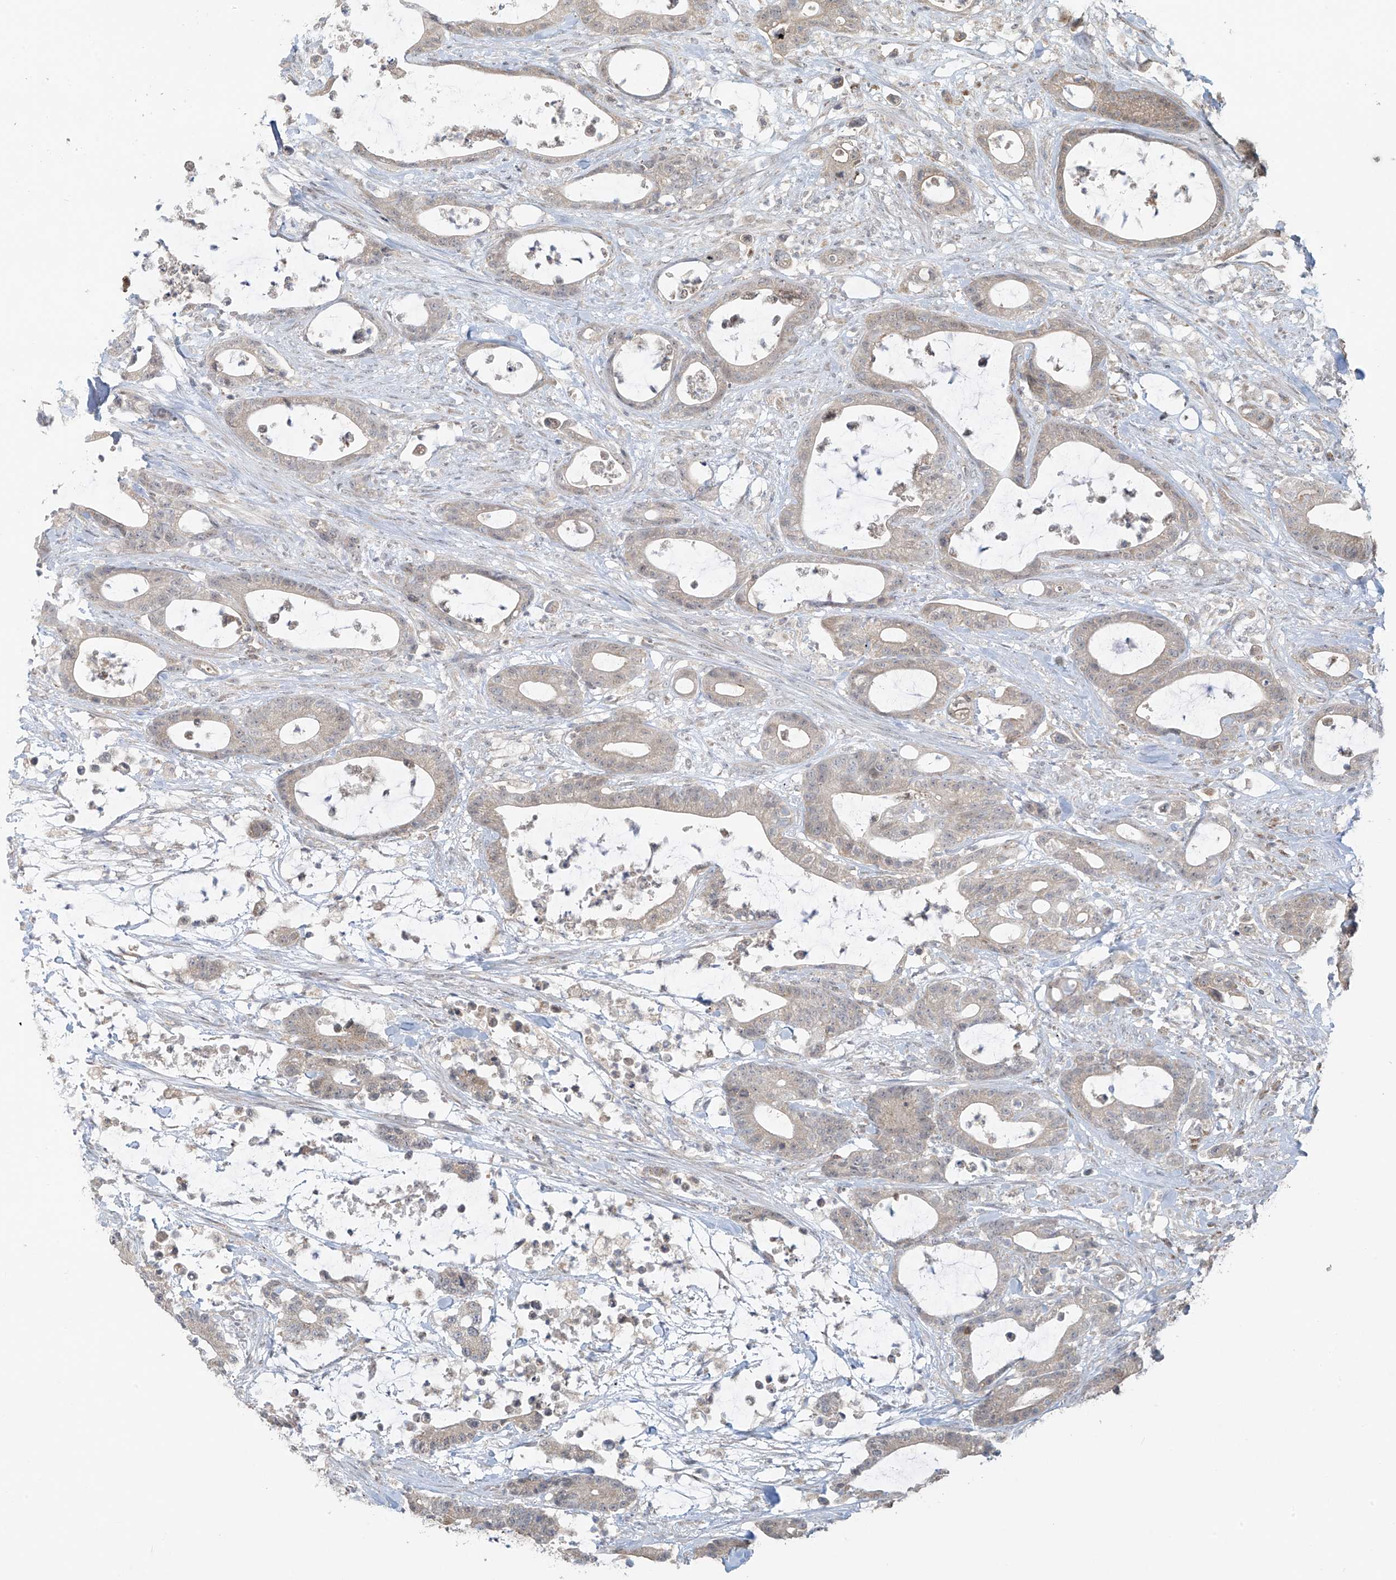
{"staining": {"intensity": "negative", "quantity": "none", "location": "none"}, "tissue": "colorectal cancer", "cell_type": "Tumor cells", "image_type": "cancer", "snomed": [{"axis": "morphology", "description": "Adenocarcinoma, NOS"}, {"axis": "topography", "description": "Colon"}], "caption": "Tumor cells are negative for brown protein staining in colorectal adenocarcinoma.", "gene": "HDDC2", "patient": {"sex": "female", "age": 84}}